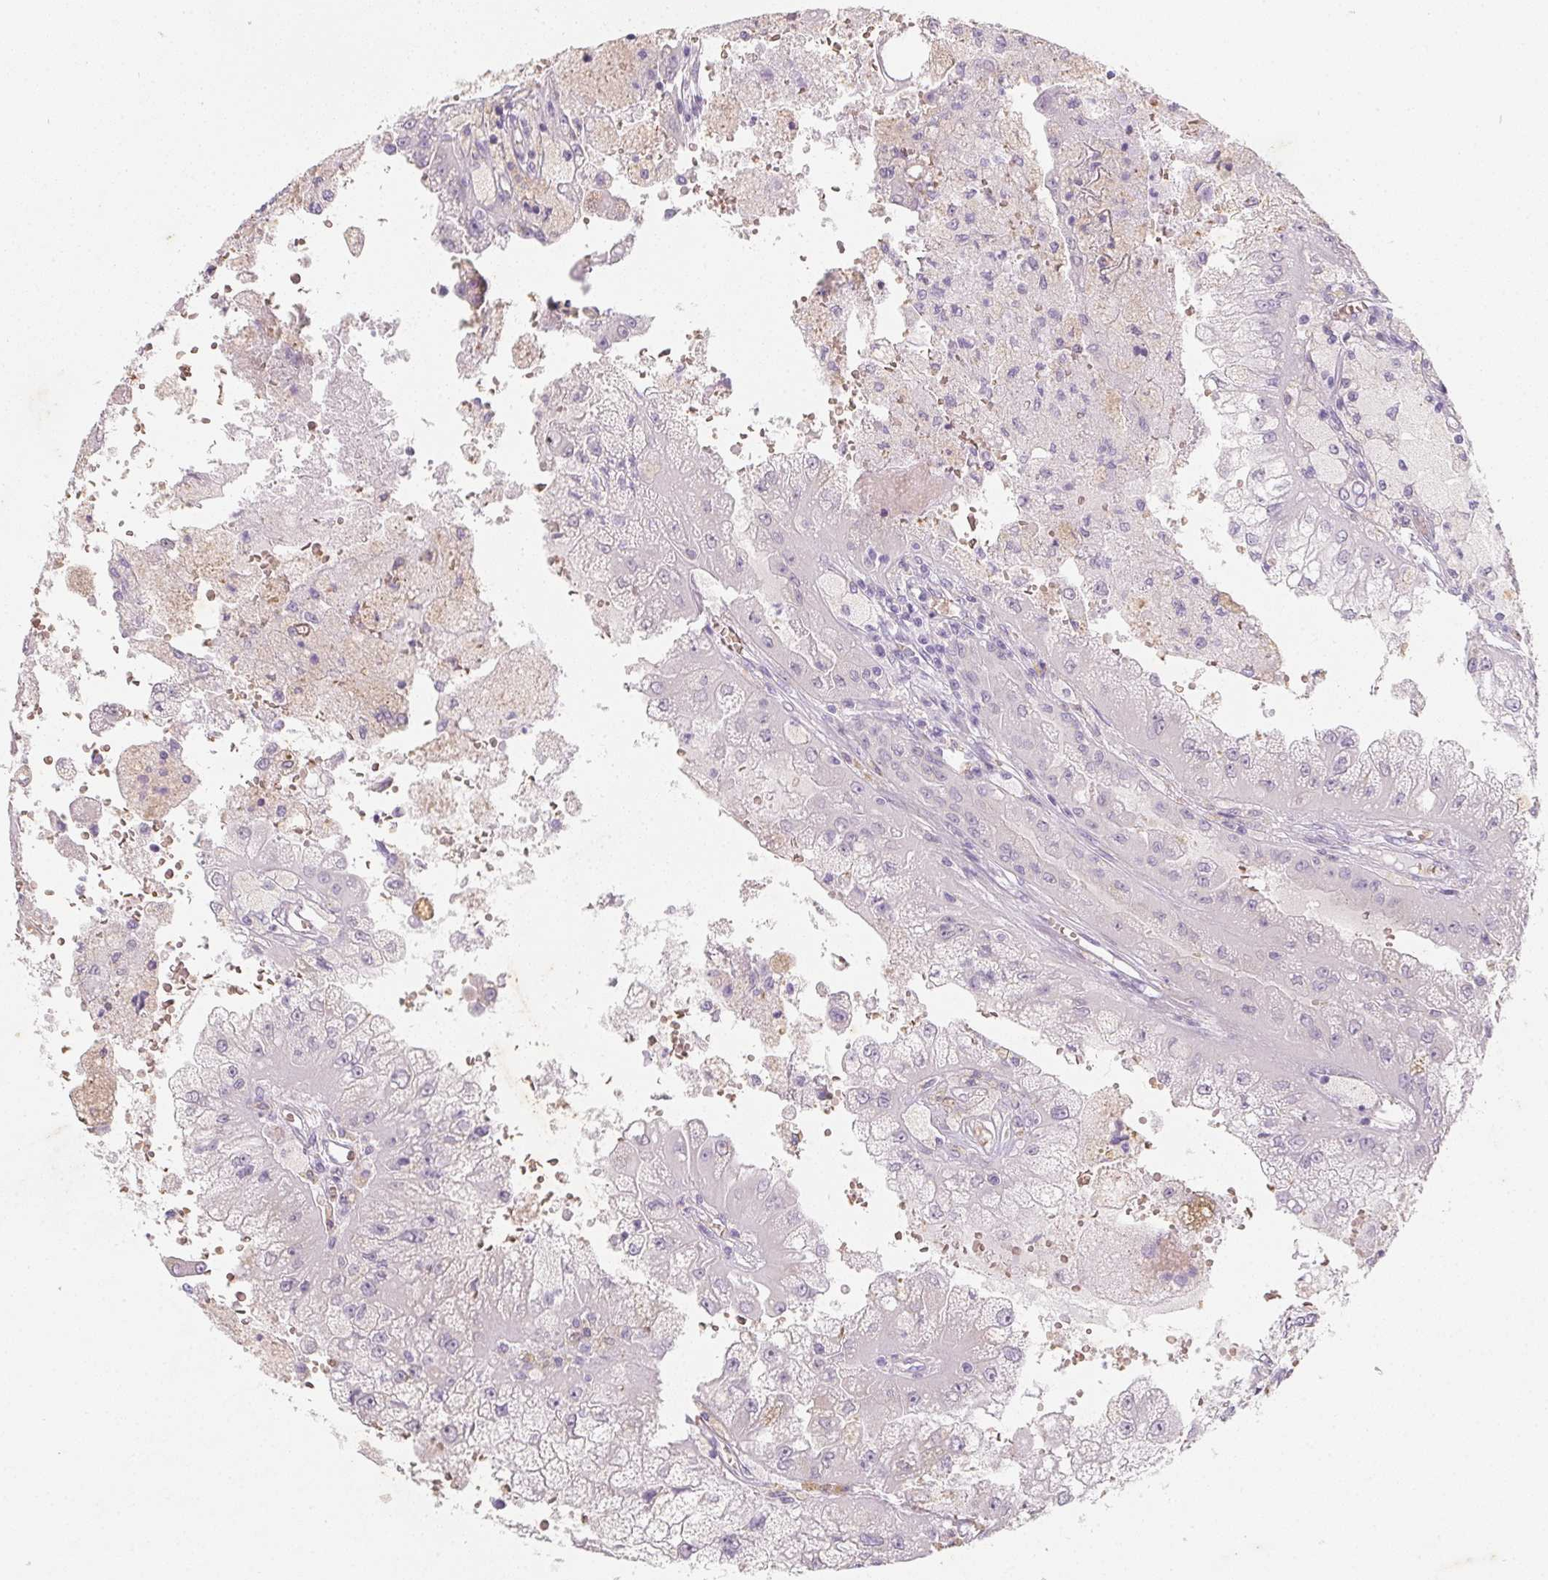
{"staining": {"intensity": "negative", "quantity": "none", "location": "none"}, "tissue": "renal cancer", "cell_type": "Tumor cells", "image_type": "cancer", "snomed": [{"axis": "morphology", "description": "Adenocarcinoma, NOS"}, {"axis": "topography", "description": "Kidney"}], "caption": "IHC histopathology image of neoplastic tissue: renal cancer stained with DAB (3,3'-diaminobenzidine) reveals no significant protein positivity in tumor cells.", "gene": "DCD", "patient": {"sex": "male", "age": 58}}